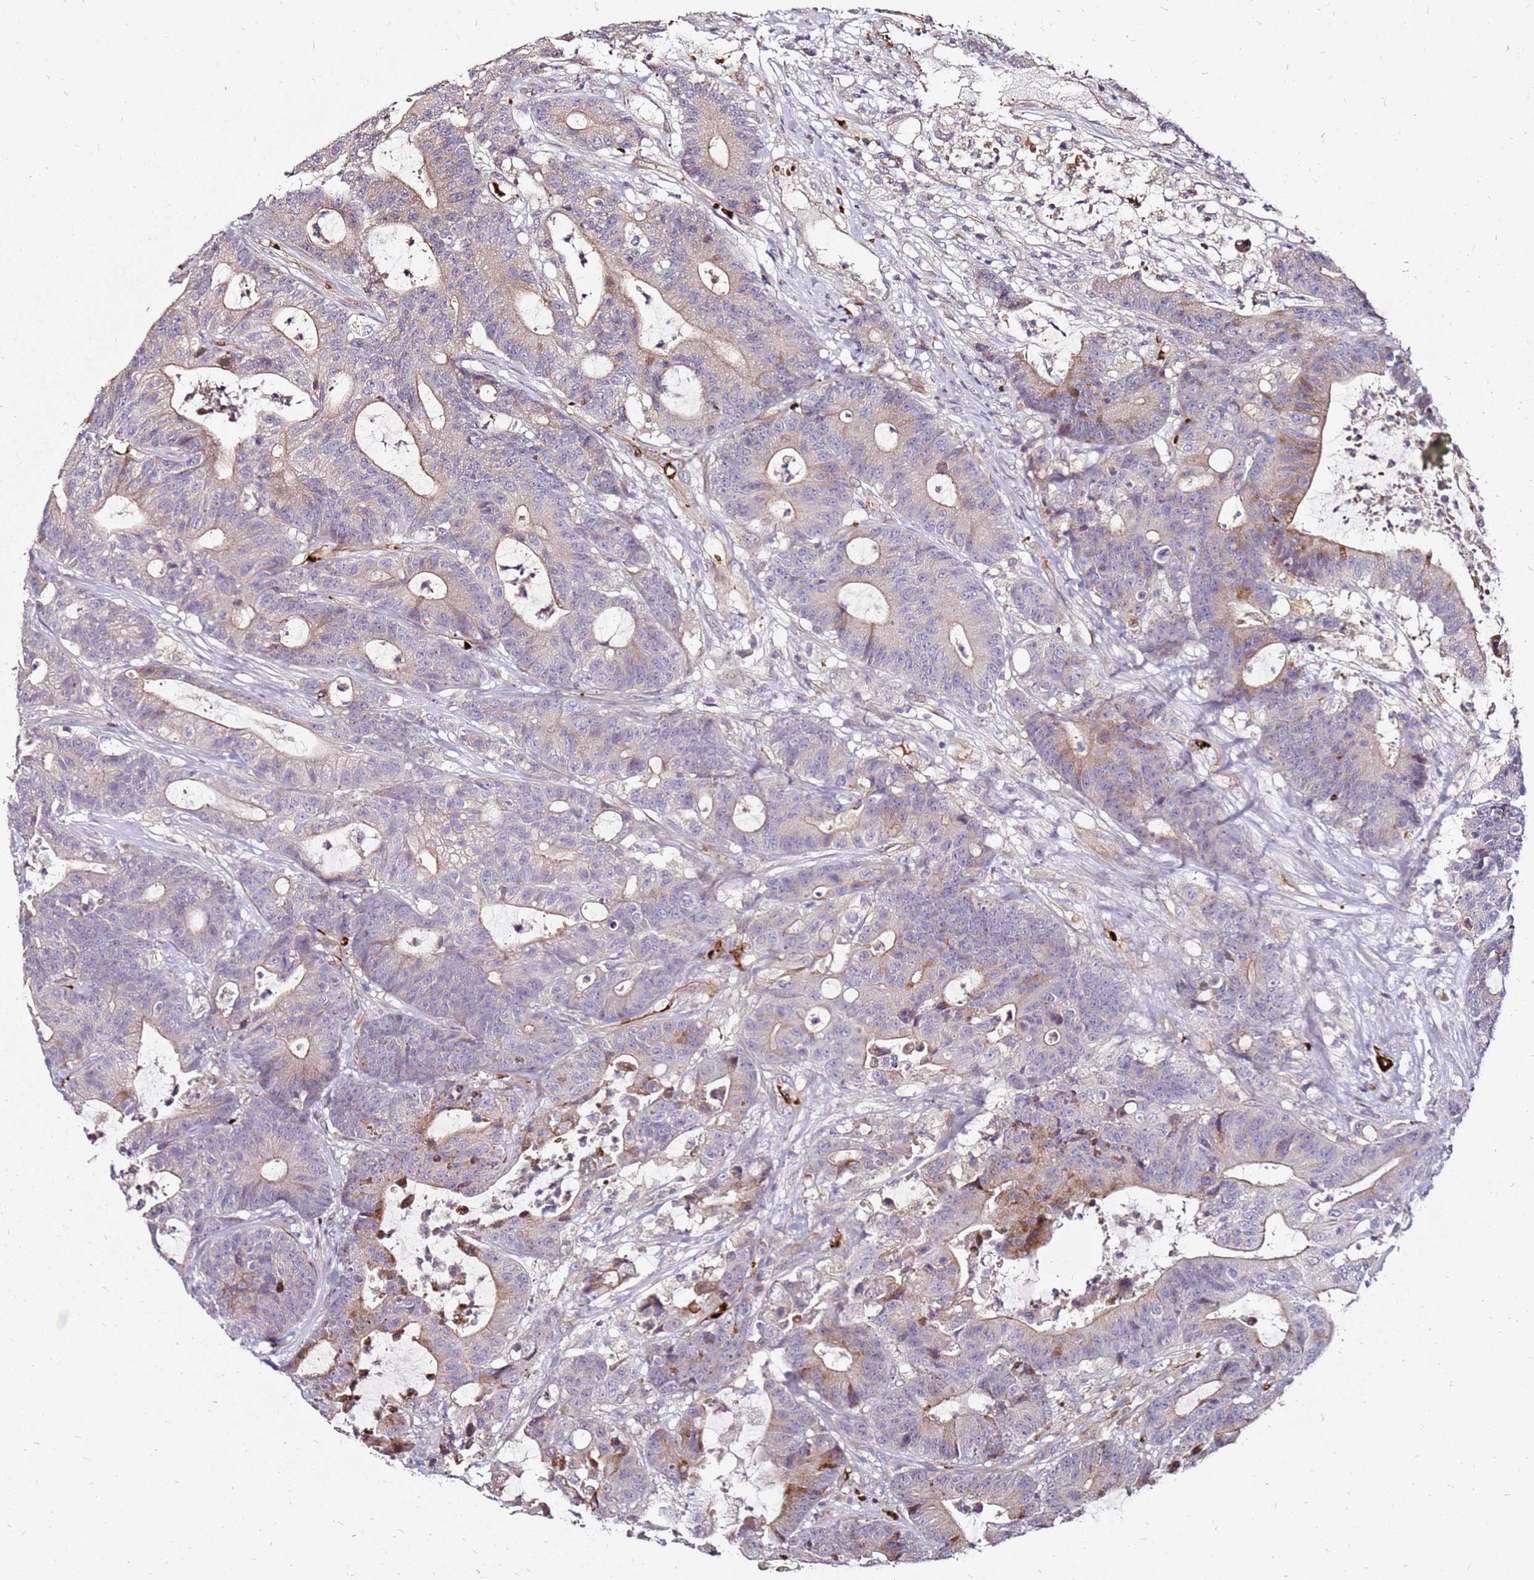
{"staining": {"intensity": "weak", "quantity": "25%-75%", "location": "cytoplasmic/membranous"}, "tissue": "colorectal cancer", "cell_type": "Tumor cells", "image_type": "cancer", "snomed": [{"axis": "morphology", "description": "Adenocarcinoma, NOS"}, {"axis": "topography", "description": "Colon"}], "caption": "Immunohistochemistry micrograph of neoplastic tissue: human adenocarcinoma (colorectal) stained using immunohistochemistry (IHC) reveals low levels of weak protein expression localized specifically in the cytoplasmic/membranous of tumor cells, appearing as a cytoplasmic/membranous brown color.", "gene": "RNF11", "patient": {"sex": "female", "age": 84}}